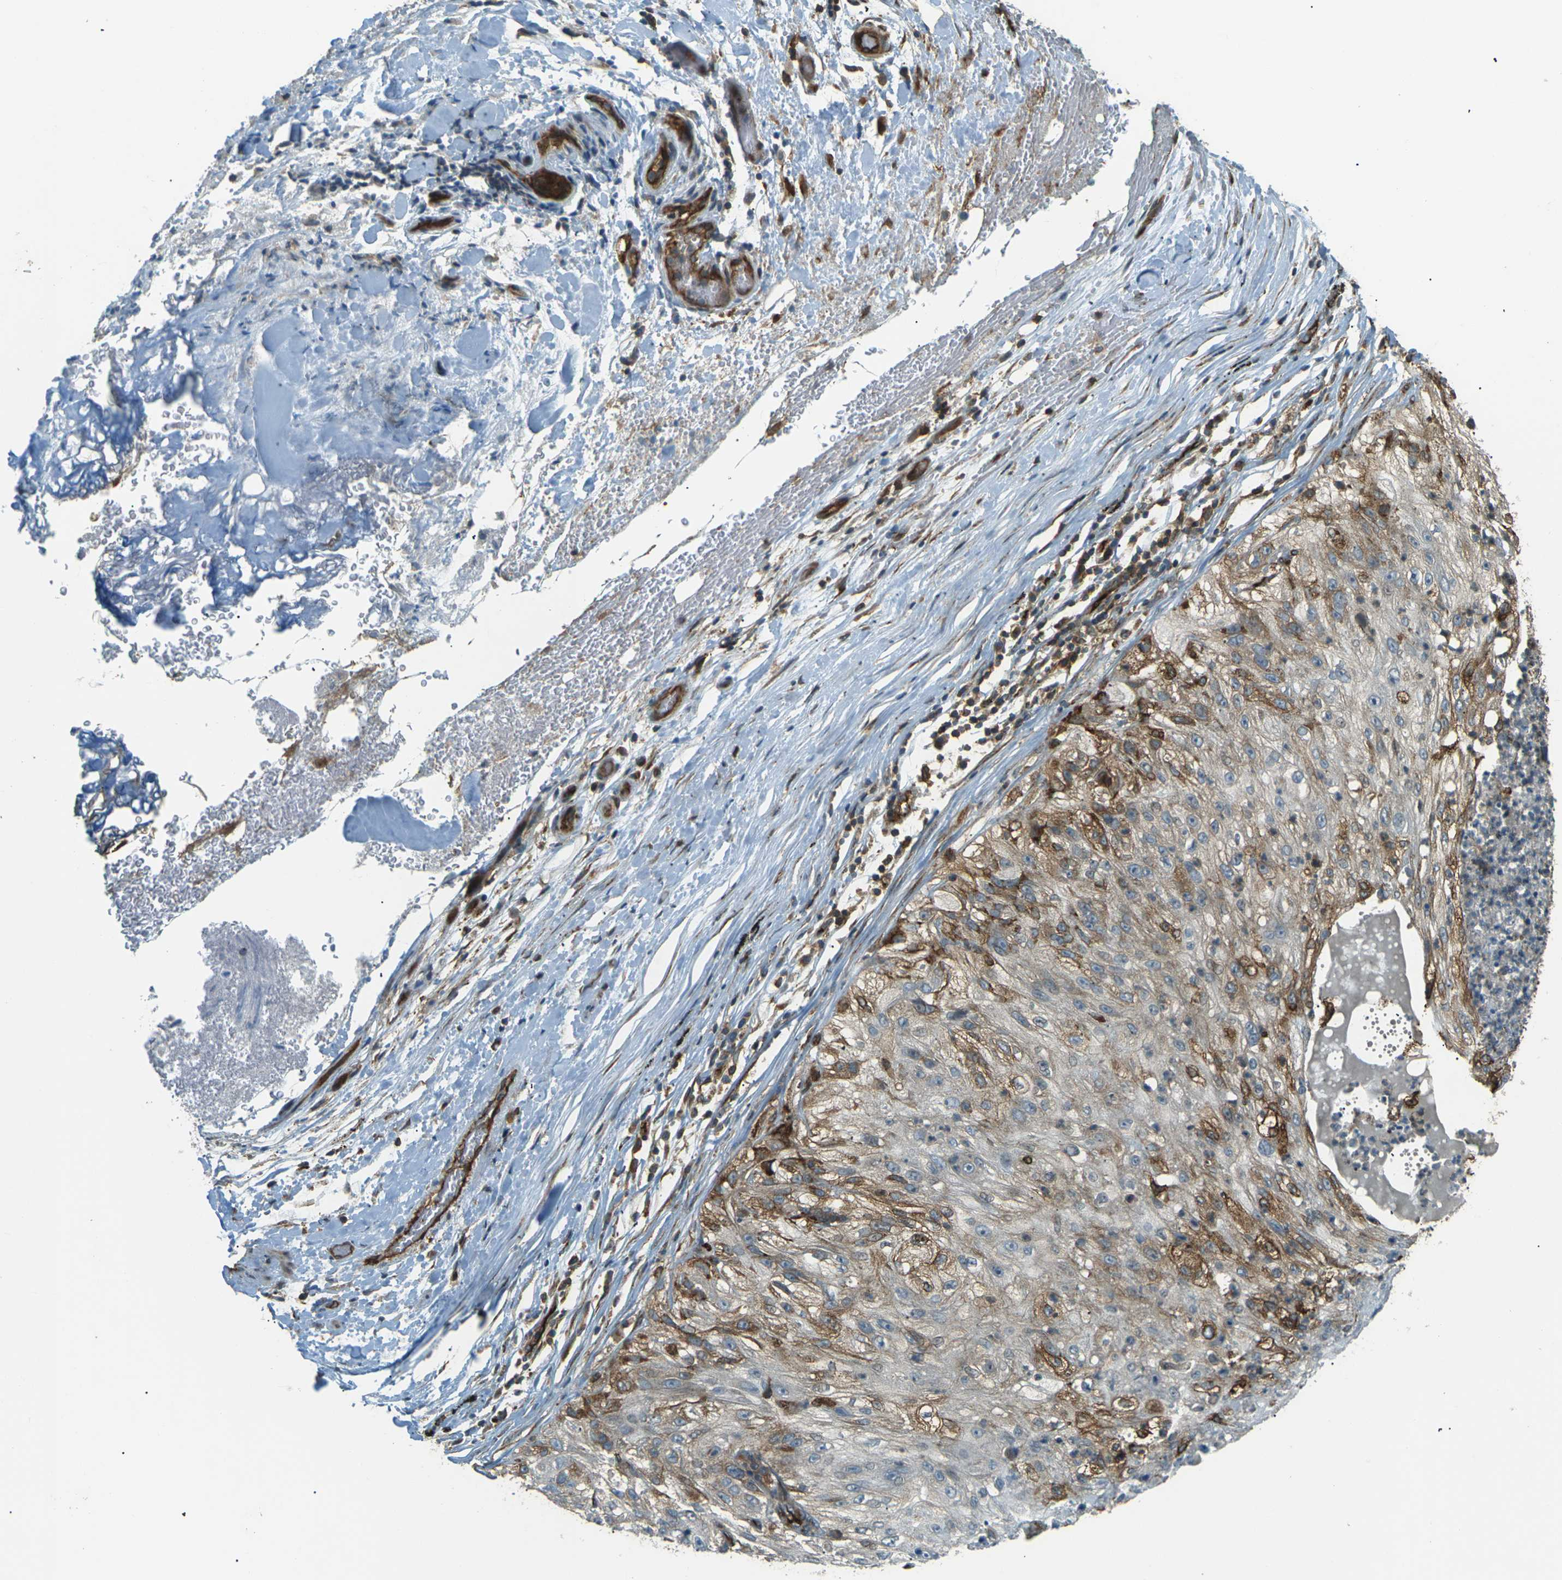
{"staining": {"intensity": "moderate", "quantity": "25%-75%", "location": "cytoplasmic/membranous"}, "tissue": "lung cancer", "cell_type": "Tumor cells", "image_type": "cancer", "snomed": [{"axis": "morphology", "description": "Inflammation, NOS"}, {"axis": "morphology", "description": "Squamous cell carcinoma, NOS"}, {"axis": "topography", "description": "Lymph node"}, {"axis": "topography", "description": "Soft tissue"}, {"axis": "topography", "description": "Lung"}], "caption": "Lung cancer (squamous cell carcinoma) was stained to show a protein in brown. There is medium levels of moderate cytoplasmic/membranous expression in approximately 25%-75% of tumor cells.", "gene": "S1PR1", "patient": {"sex": "male", "age": 66}}